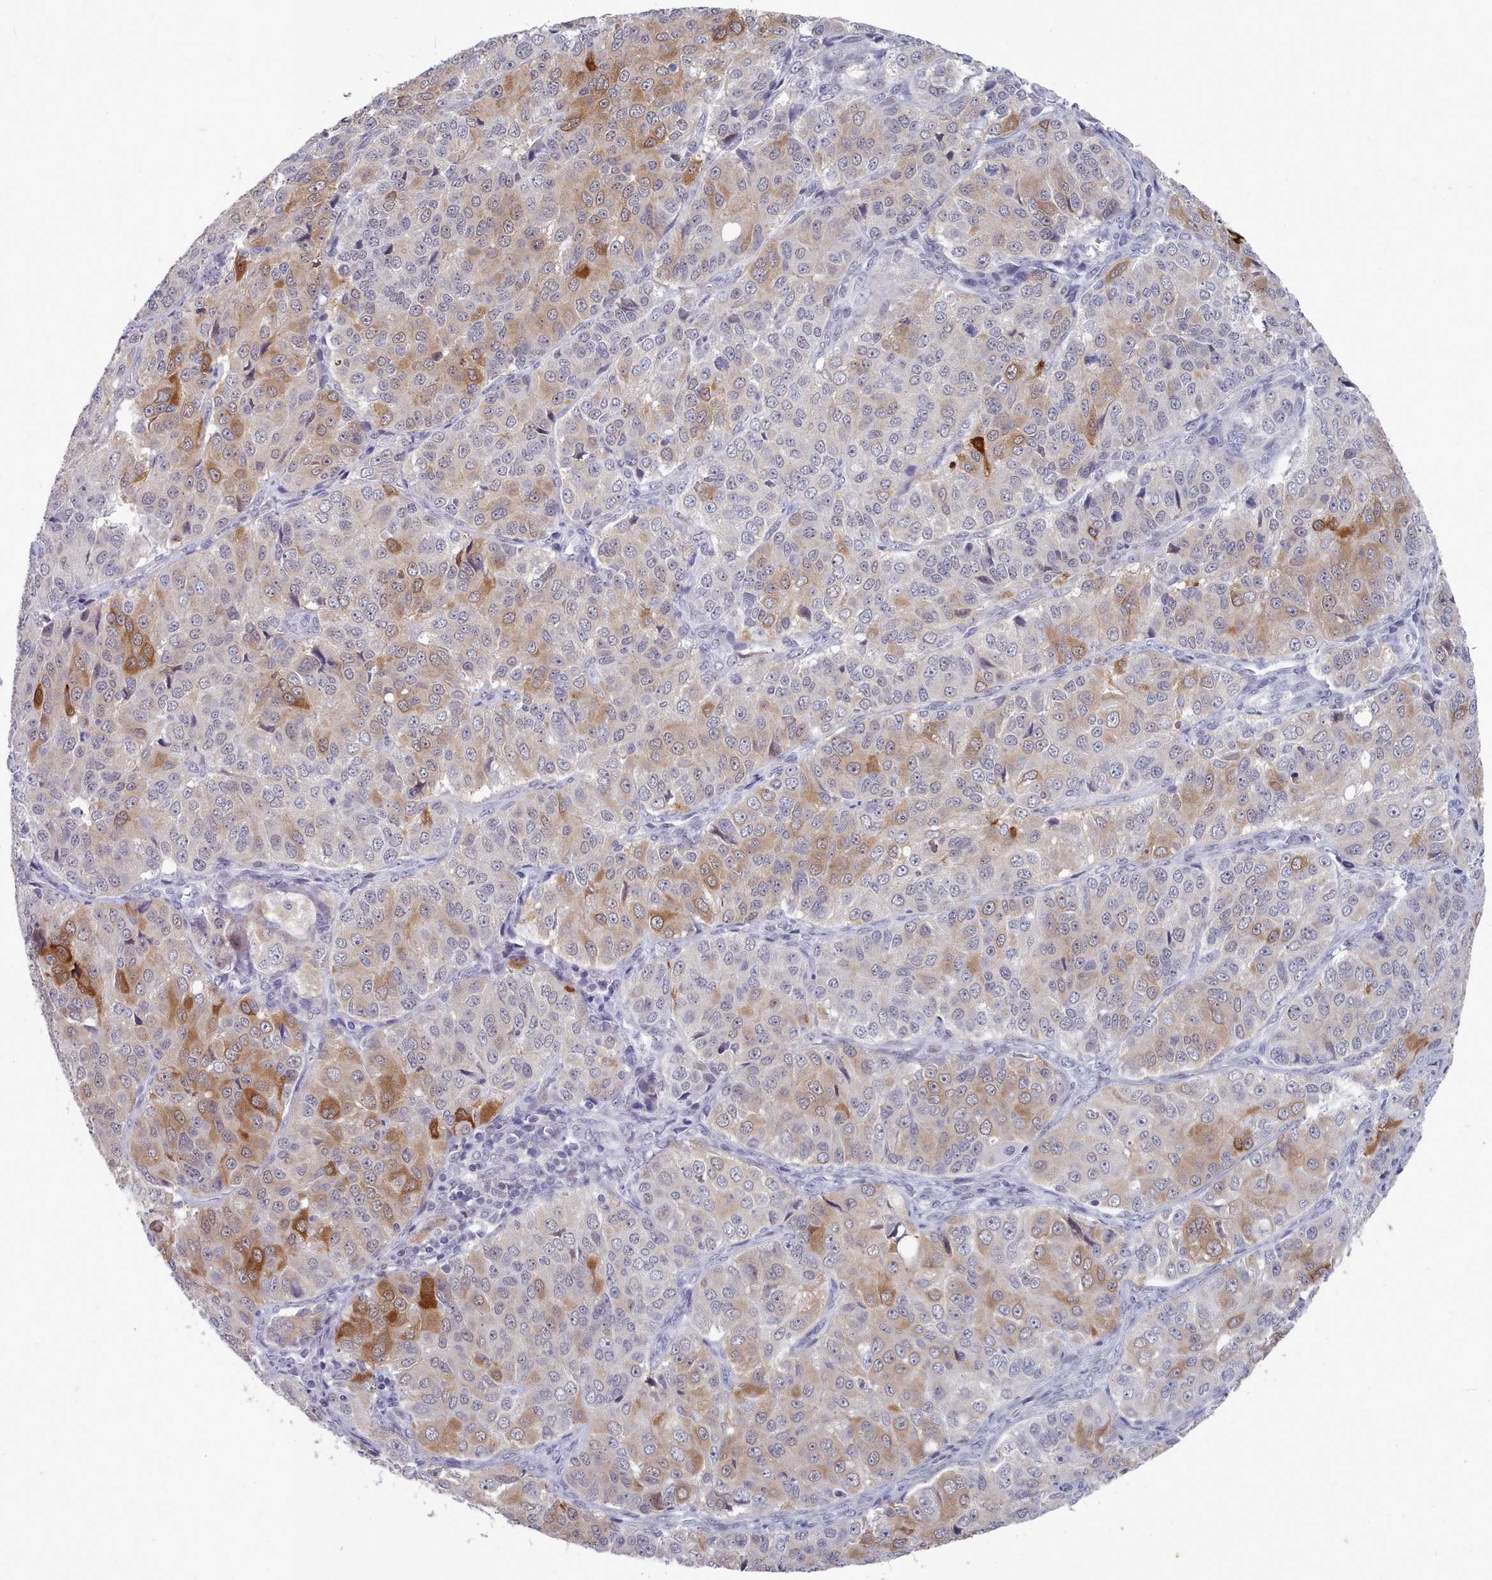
{"staining": {"intensity": "moderate", "quantity": "<25%", "location": "cytoplasmic/membranous,nuclear"}, "tissue": "ovarian cancer", "cell_type": "Tumor cells", "image_type": "cancer", "snomed": [{"axis": "morphology", "description": "Carcinoma, endometroid"}, {"axis": "topography", "description": "Ovary"}], "caption": "Immunohistochemical staining of human ovarian cancer (endometroid carcinoma) shows low levels of moderate cytoplasmic/membranous and nuclear protein positivity in about <25% of tumor cells.", "gene": "GINS1", "patient": {"sex": "female", "age": 51}}